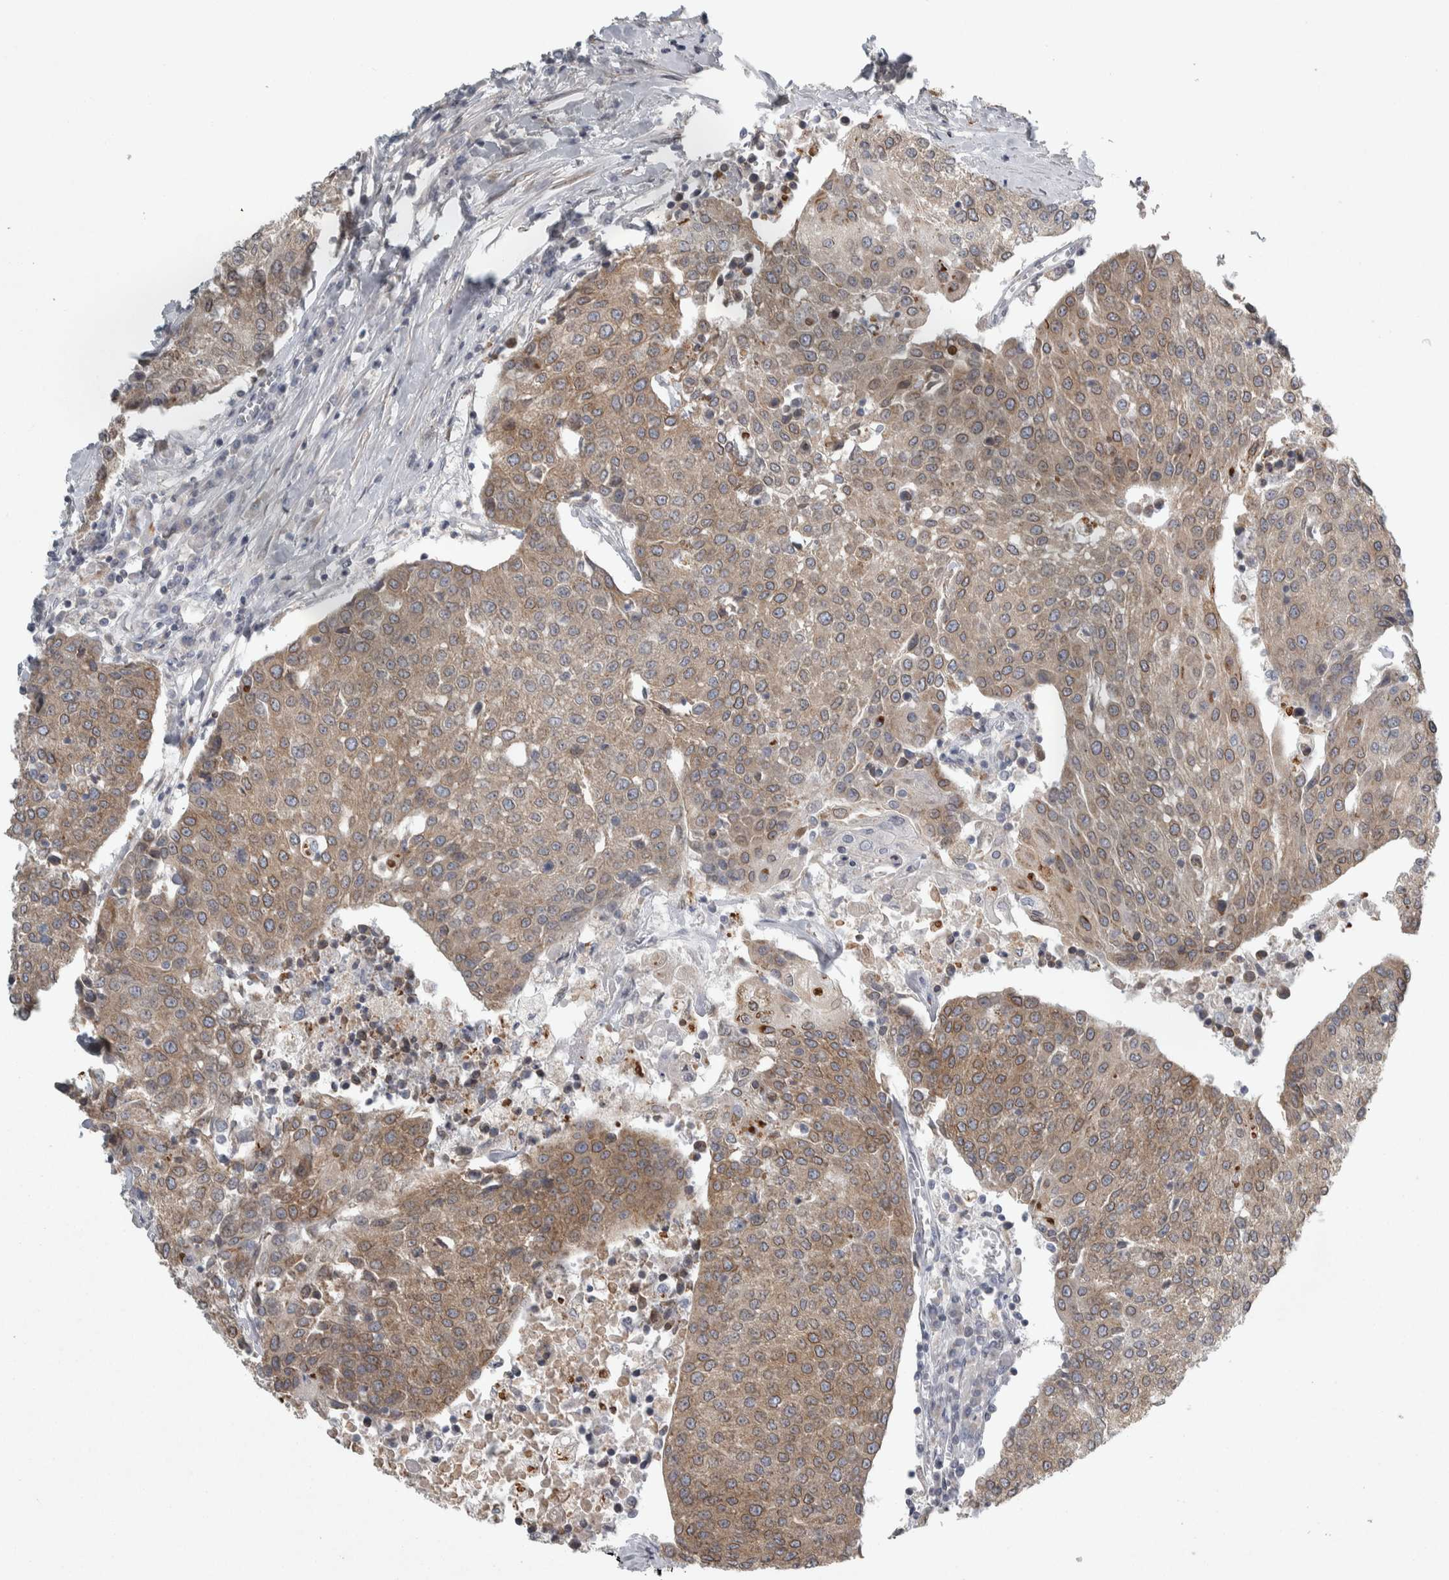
{"staining": {"intensity": "moderate", "quantity": ">75%", "location": "cytoplasmic/membranous"}, "tissue": "urothelial cancer", "cell_type": "Tumor cells", "image_type": "cancer", "snomed": [{"axis": "morphology", "description": "Urothelial carcinoma, High grade"}, {"axis": "topography", "description": "Urinary bladder"}], "caption": "Protein staining of urothelial cancer tissue demonstrates moderate cytoplasmic/membranous expression in about >75% of tumor cells.", "gene": "SIGMAR1", "patient": {"sex": "female", "age": 85}}